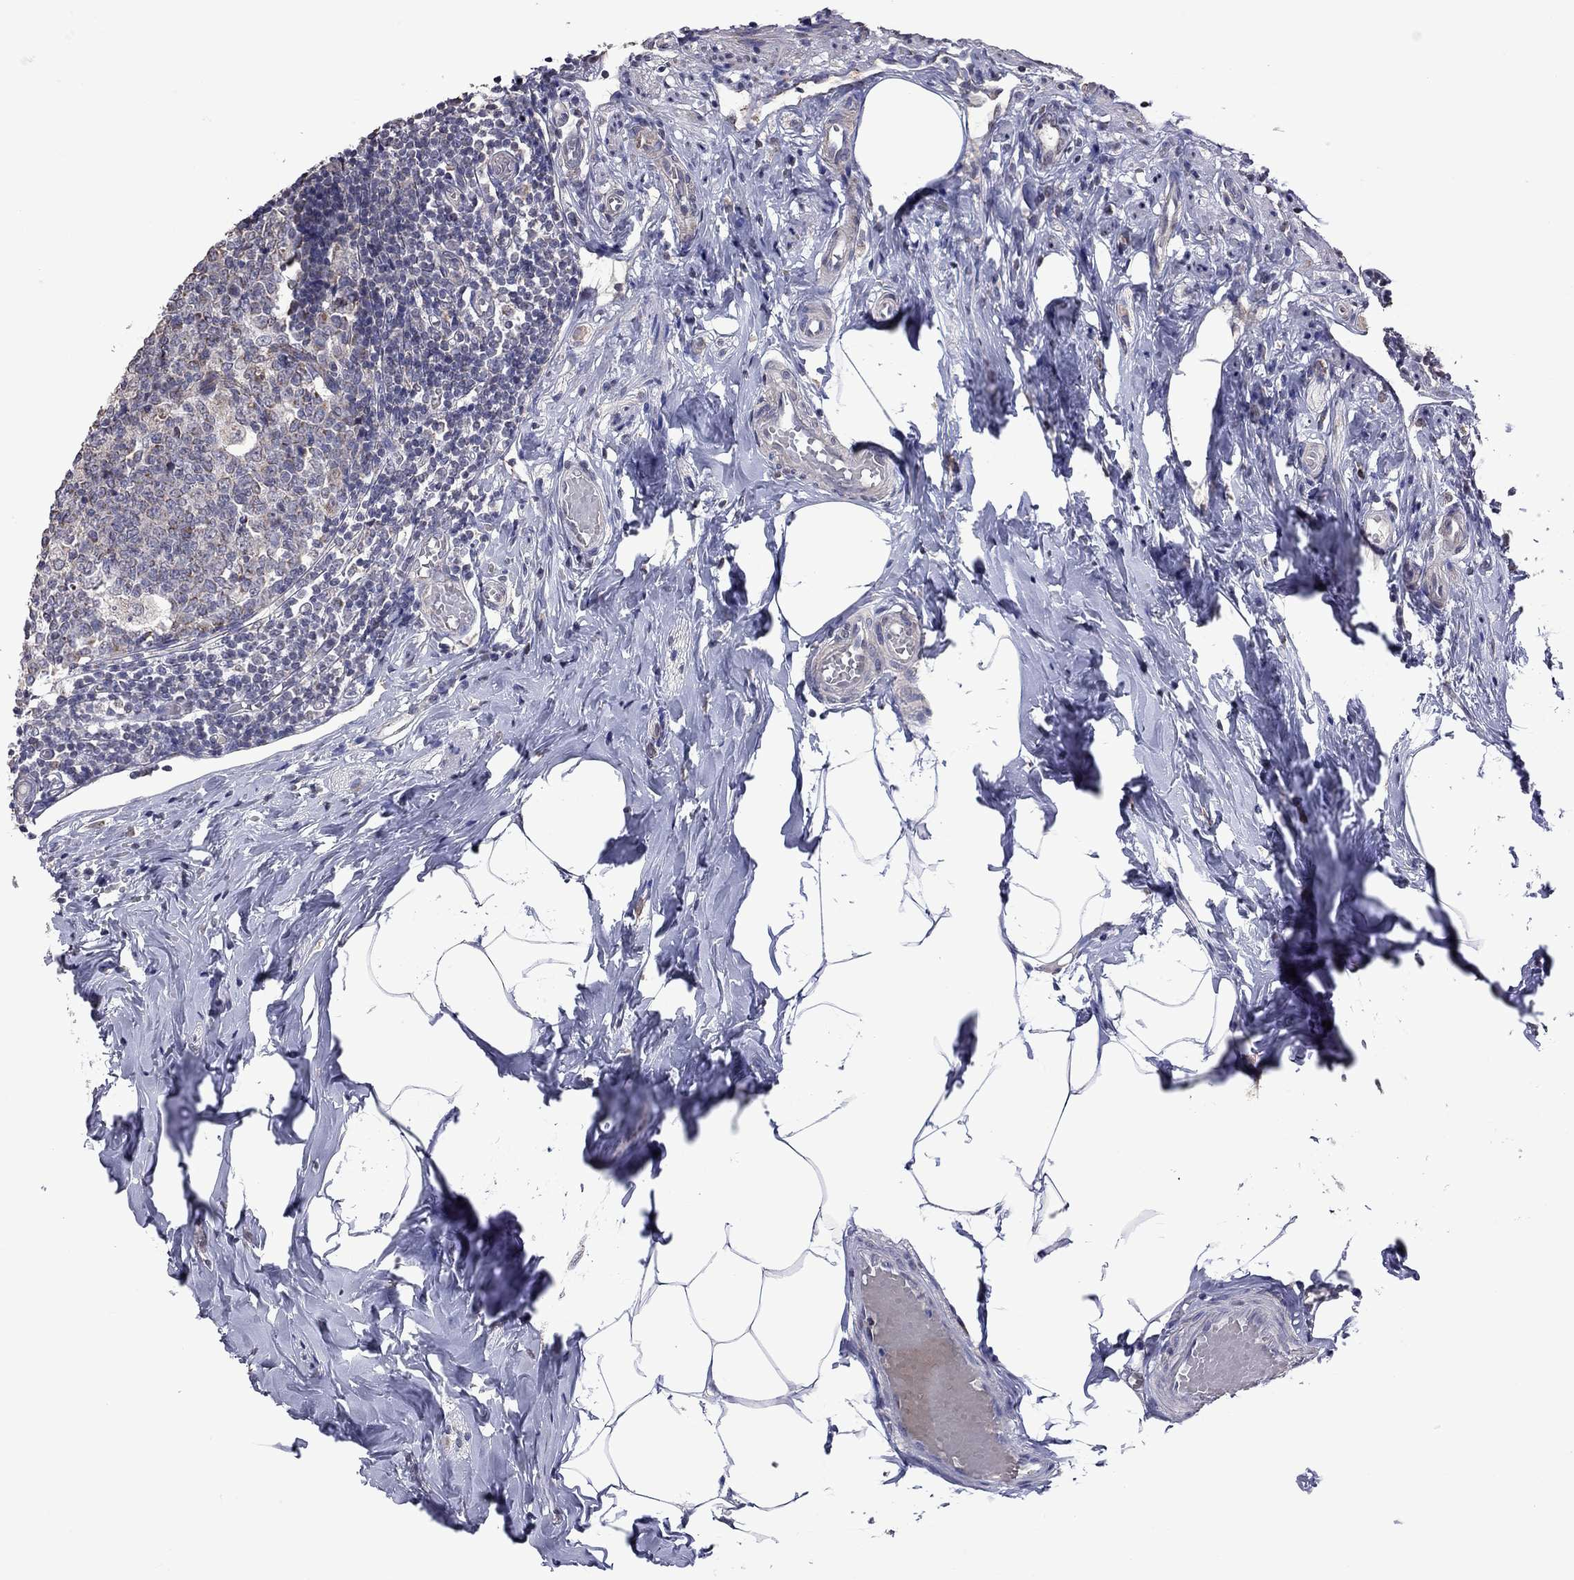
{"staining": {"intensity": "strong", "quantity": ">75%", "location": "cytoplasmic/membranous"}, "tissue": "appendix", "cell_type": "Glandular cells", "image_type": "normal", "snomed": [{"axis": "morphology", "description": "Normal tissue, NOS"}, {"axis": "topography", "description": "Appendix"}], "caption": "Brown immunohistochemical staining in normal appendix displays strong cytoplasmic/membranous expression in approximately >75% of glandular cells. (Brightfield microscopy of DAB IHC at high magnification).", "gene": "NDUFB1", "patient": {"sex": "female", "age": 32}}